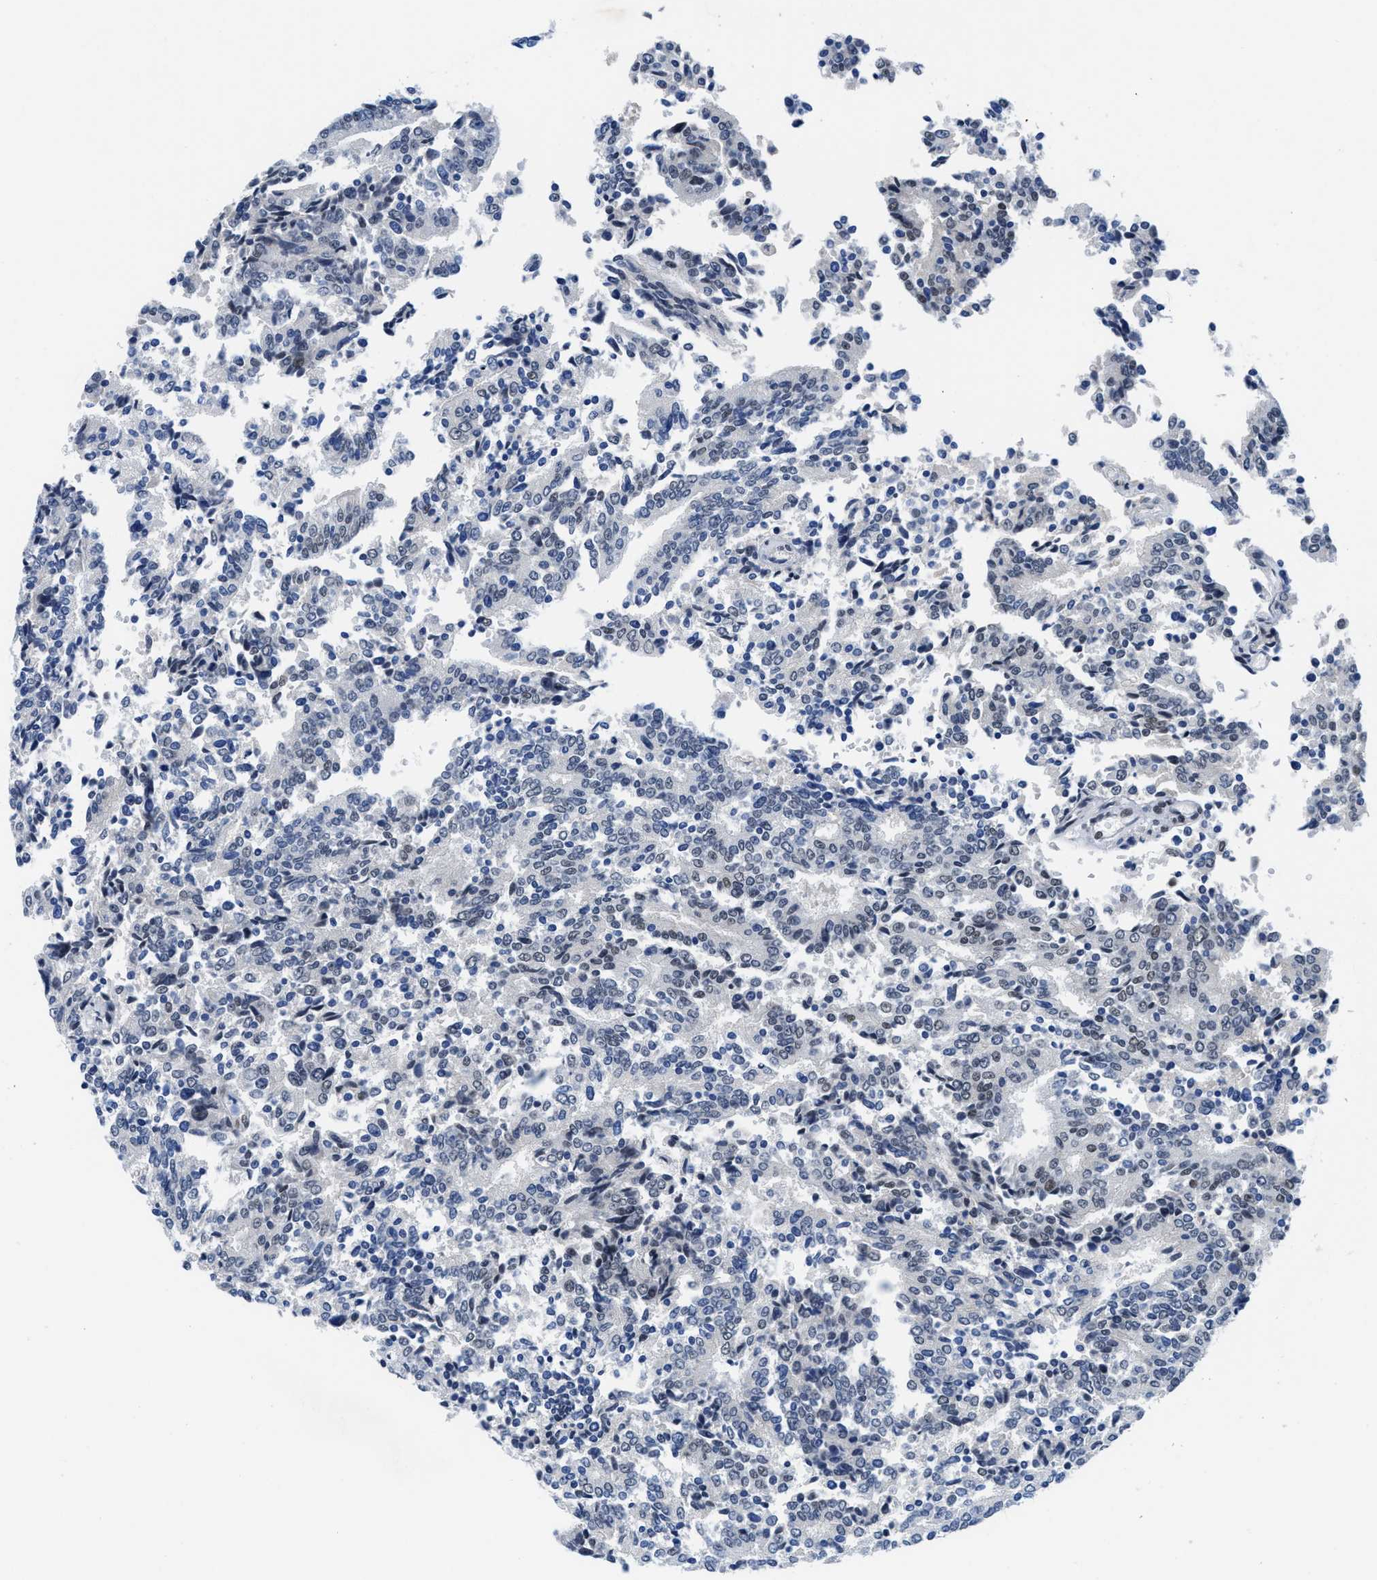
{"staining": {"intensity": "weak", "quantity": "<25%", "location": "nuclear"}, "tissue": "prostate cancer", "cell_type": "Tumor cells", "image_type": "cancer", "snomed": [{"axis": "morphology", "description": "Normal tissue, NOS"}, {"axis": "morphology", "description": "Adenocarcinoma, High grade"}, {"axis": "topography", "description": "Prostate"}, {"axis": "topography", "description": "Seminal veicle"}], "caption": "IHC micrograph of neoplastic tissue: human high-grade adenocarcinoma (prostate) stained with DAB (3,3'-diaminobenzidine) reveals no significant protein expression in tumor cells.", "gene": "SMARCAD1", "patient": {"sex": "male", "age": 55}}